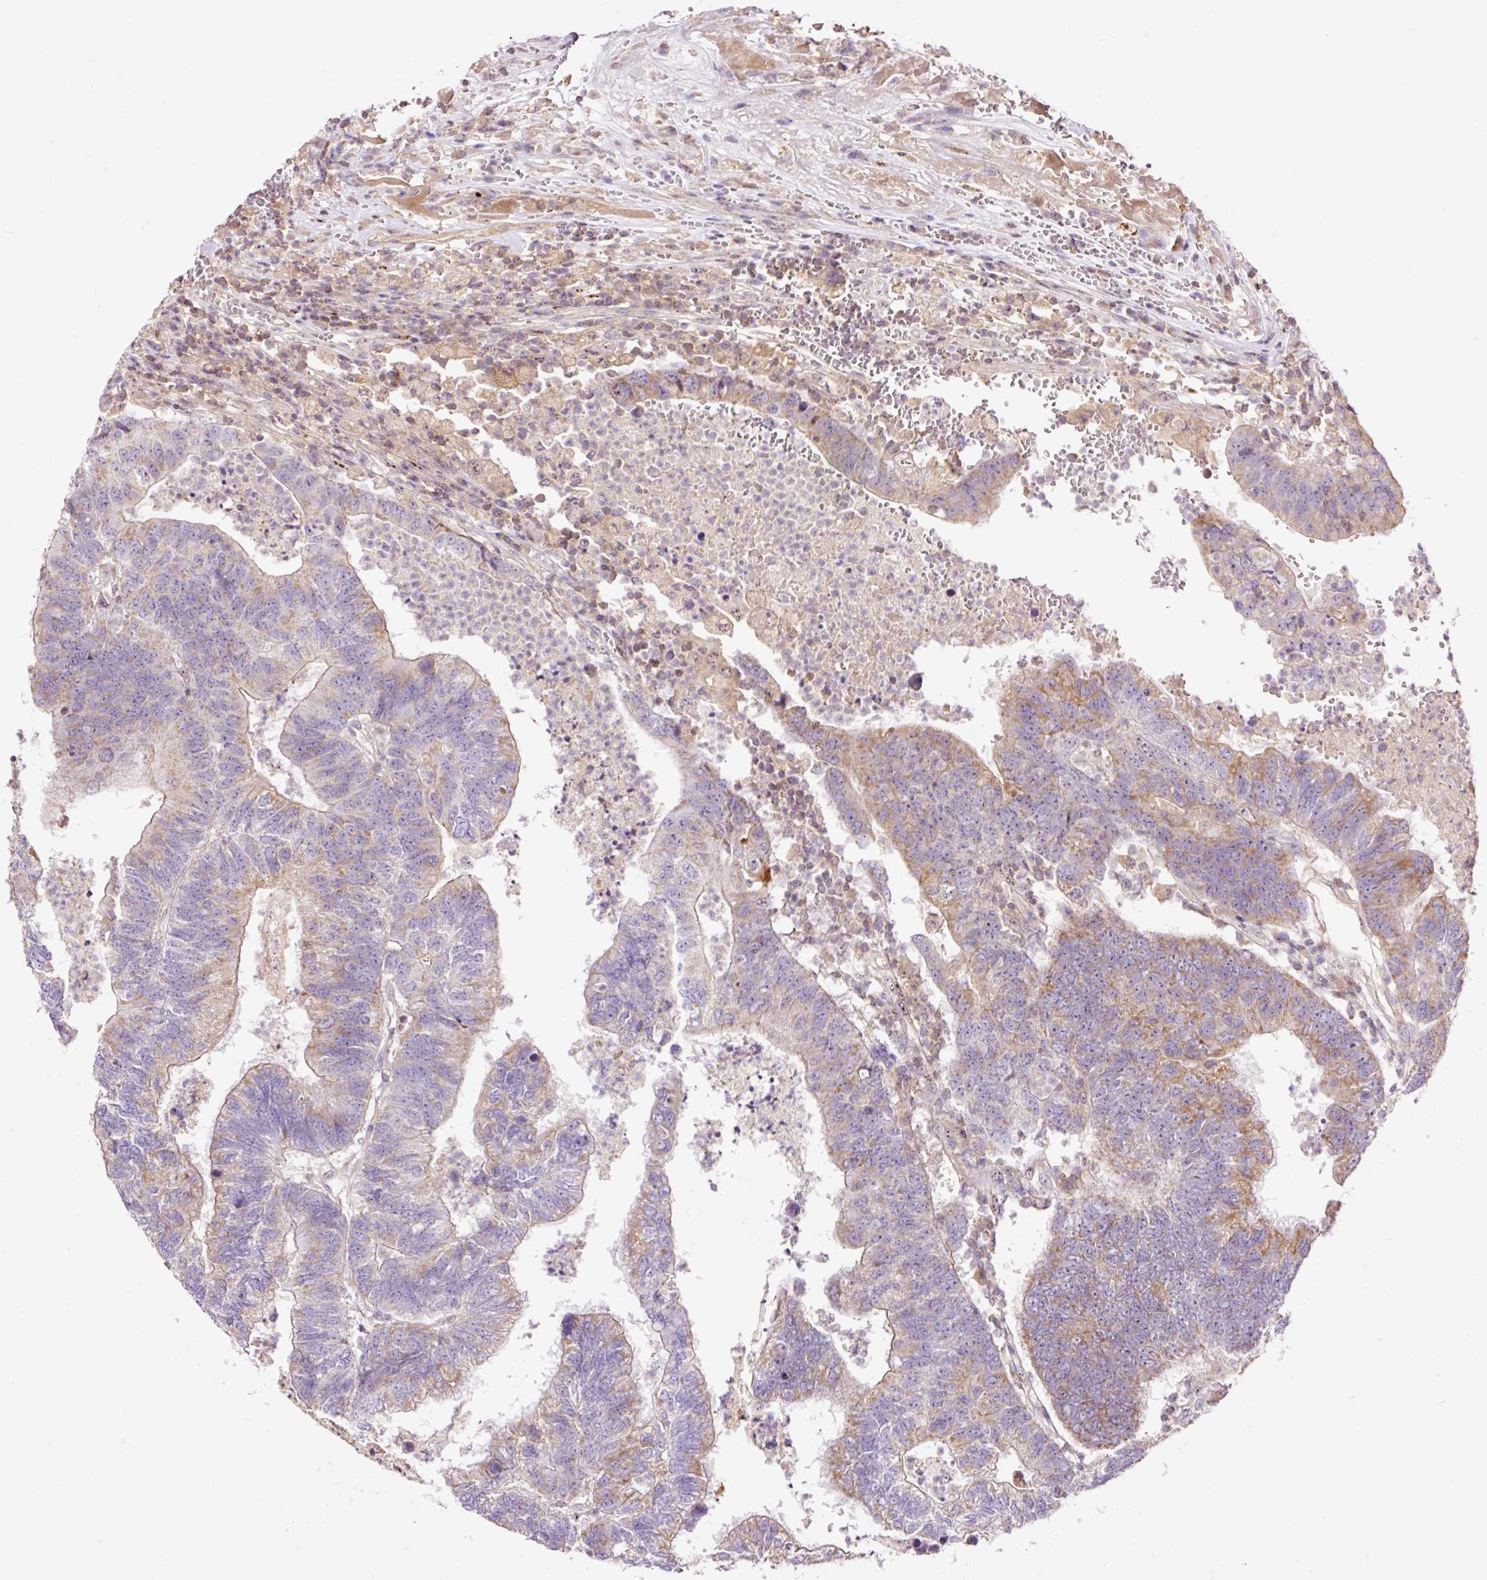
{"staining": {"intensity": "moderate", "quantity": "25%-75%", "location": "cytoplasmic/membranous"}, "tissue": "colorectal cancer", "cell_type": "Tumor cells", "image_type": "cancer", "snomed": [{"axis": "morphology", "description": "Adenocarcinoma, NOS"}, {"axis": "topography", "description": "Colon"}], "caption": "Moderate cytoplasmic/membranous expression is appreciated in about 25%-75% of tumor cells in colorectal cancer.", "gene": "BOLA3", "patient": {"sex": "female", "age": 48}}